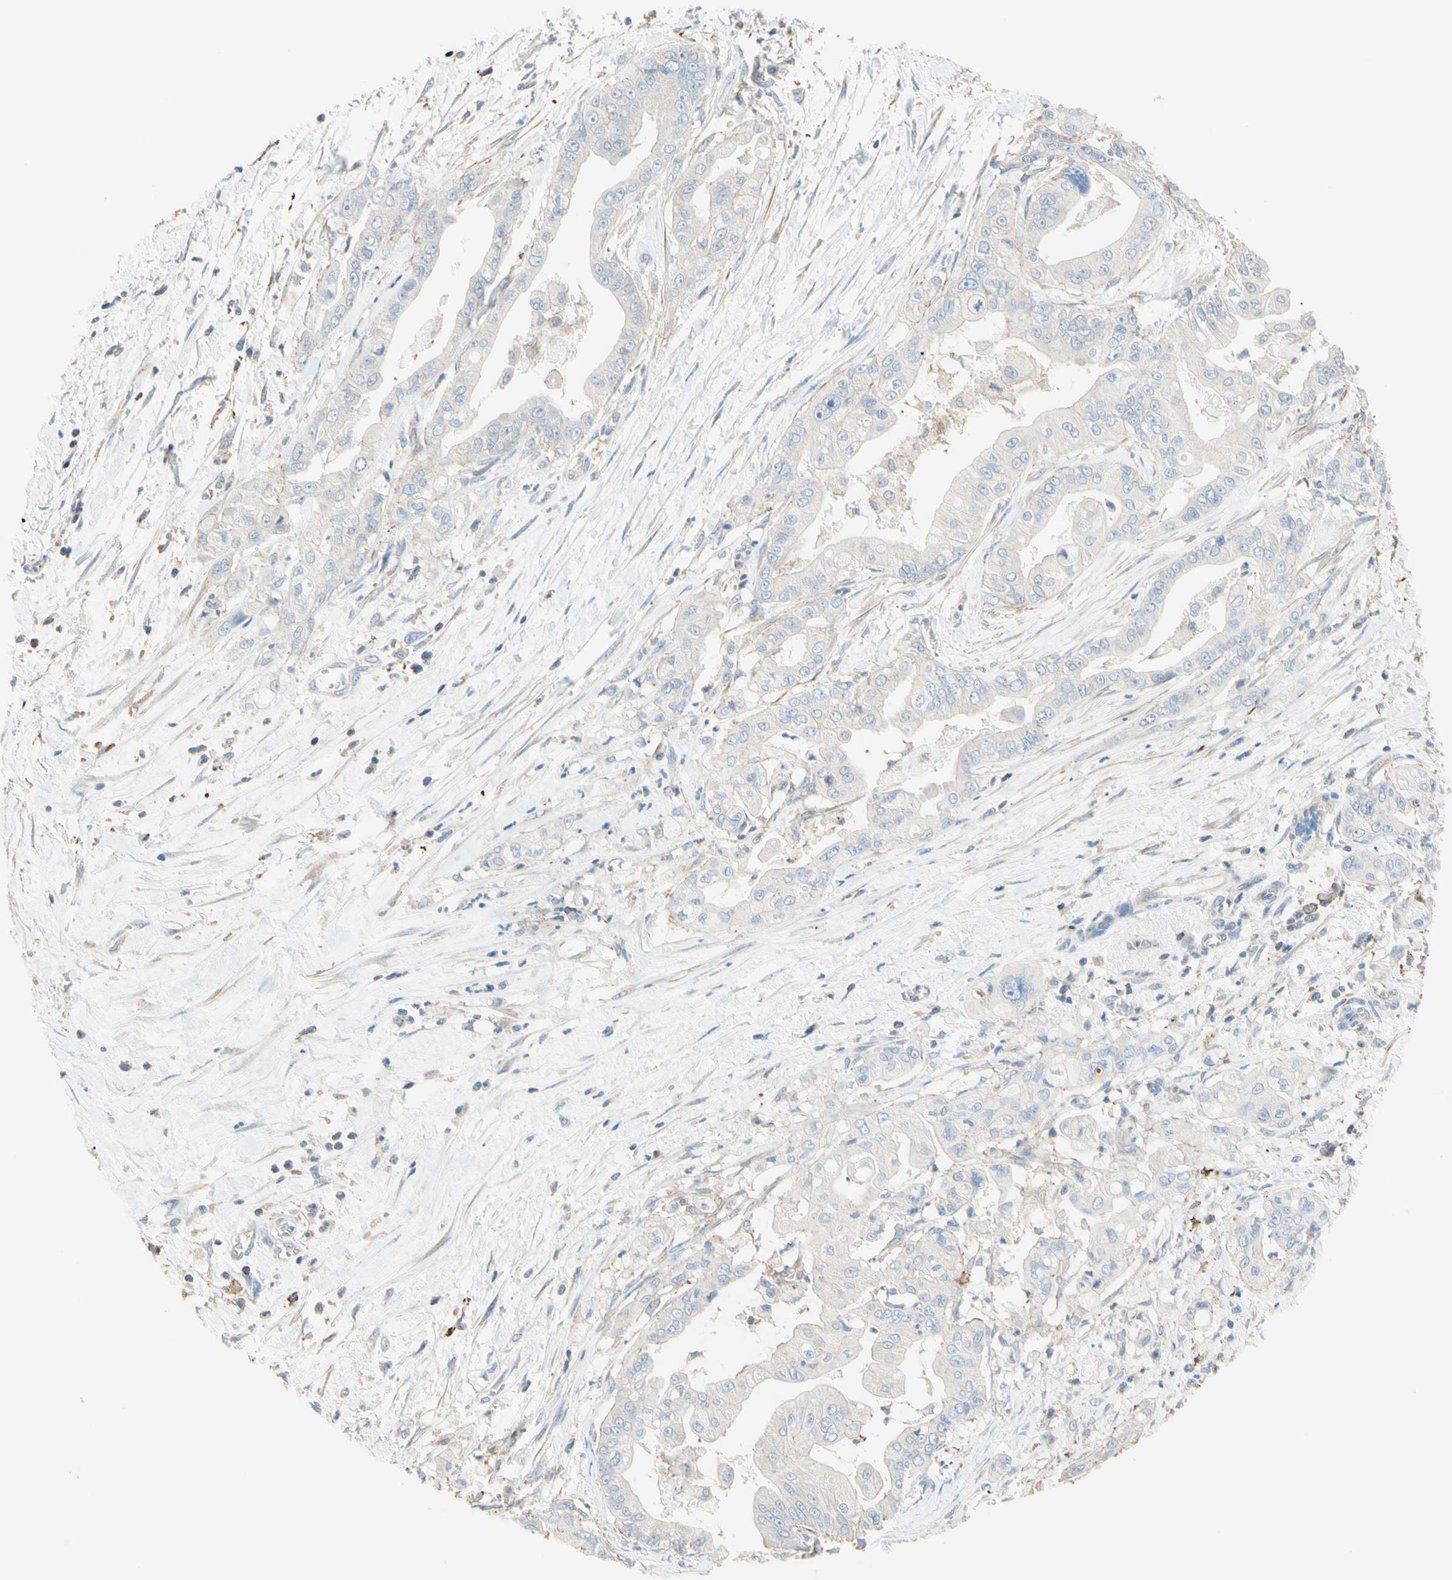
{"staining": {"intensity": "negative", "quantity": "none", "location": "none"}, "tissue": "pancreatic cancer", "cell_type": "Tumor cells", "image_type": "cancer", "snomed": [{"axis": "morphology", "description": "Adenocarcinoma, NOS"}, {"axis": "topography", "description": "Pancreas"}], "caption": "Immunohistochemistry image of neoplastic tissue: pancreatic cancer (adenocarcinoma) stained with DAB reveals no significant protein staining in tumor cells.", "gene": "SEMA4C", "patient": {"sex": "female", "age": 75}}